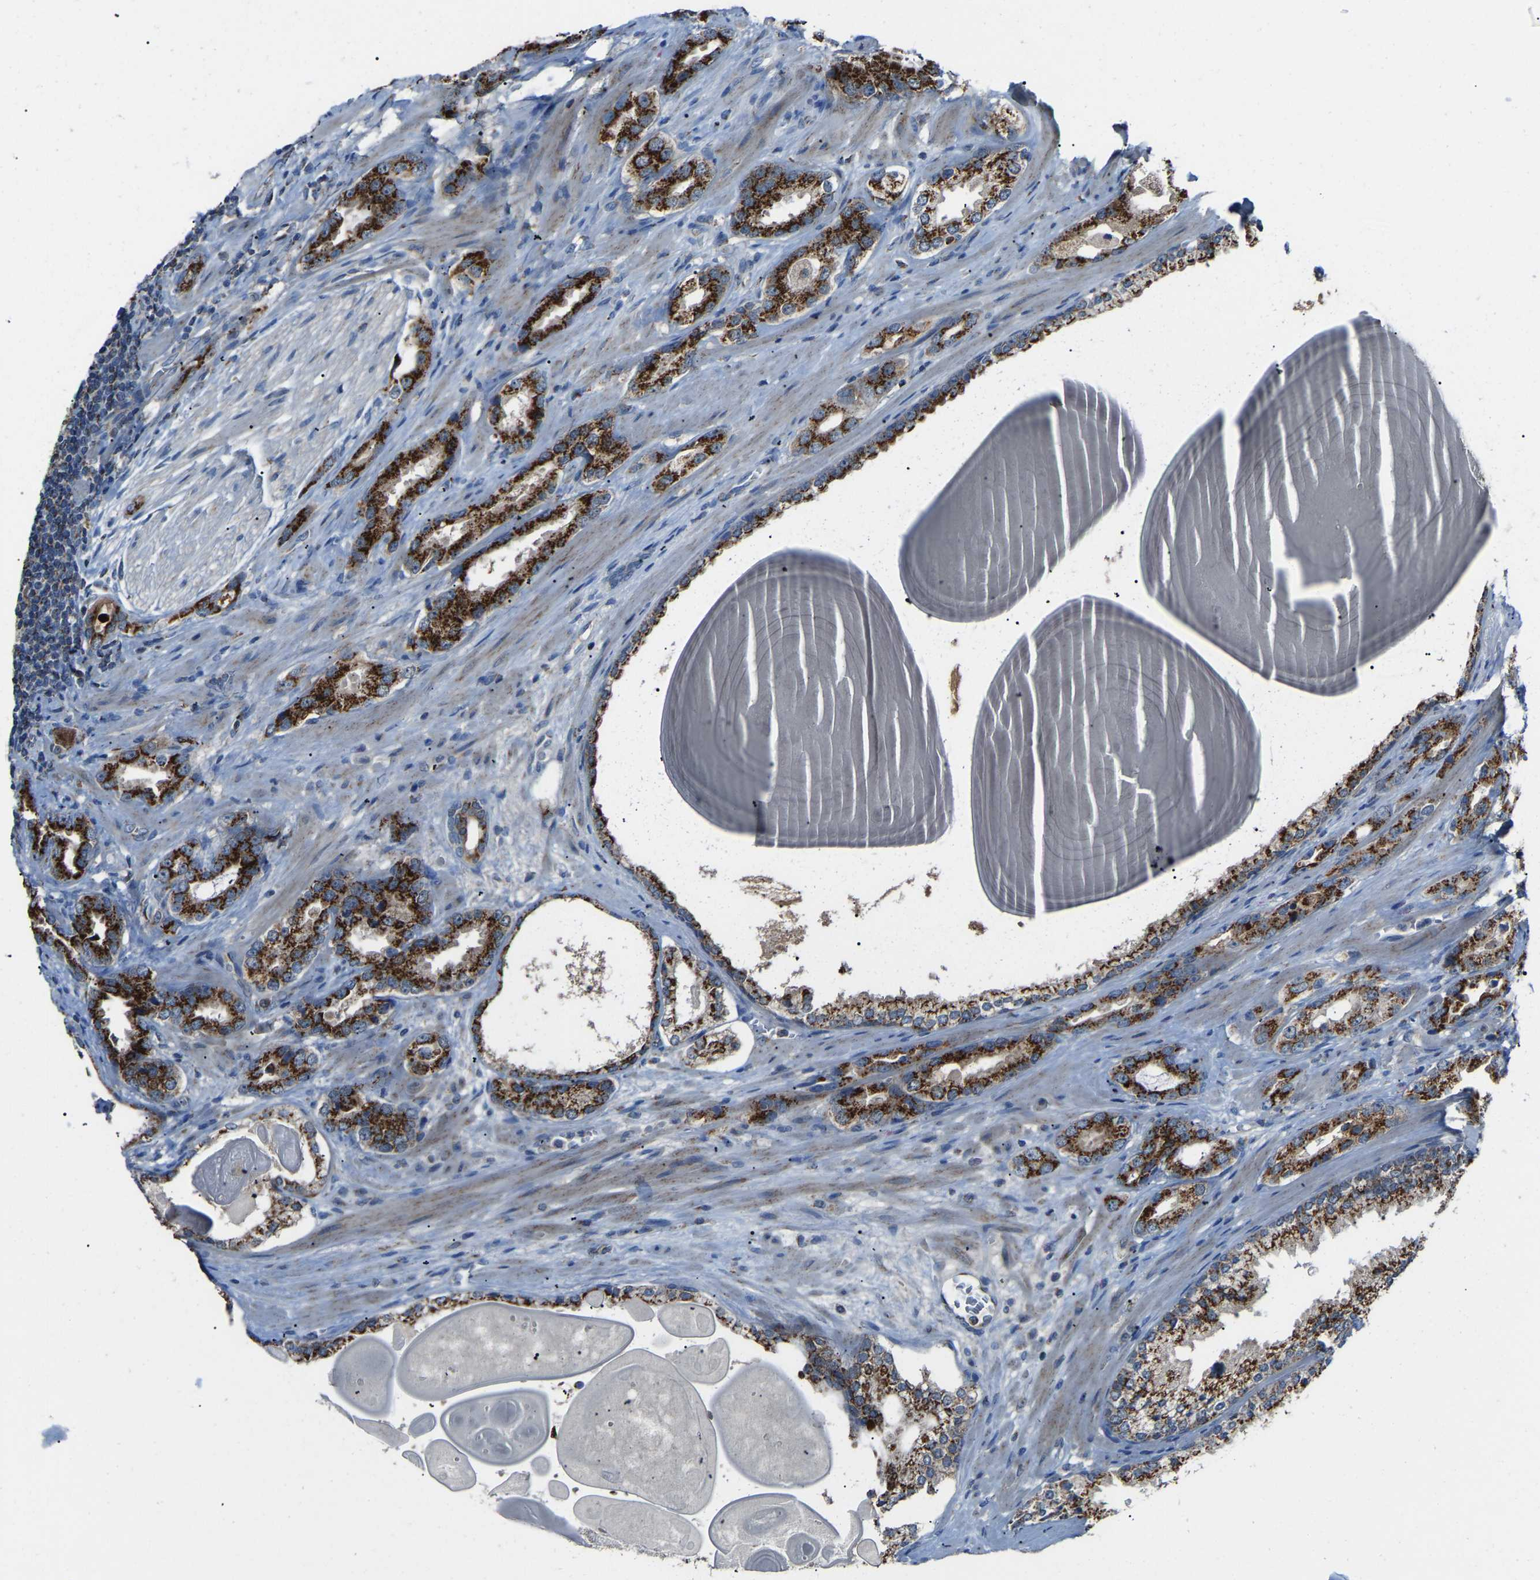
{"staining": {"intensity": "strong", "quantity": ">75%", "location": "cytoplasmic/membranous"}, "tissue": "prostate cancer", "cell_type": "Tumor cells", "image_type": "cancer", "snomed": [{"axis": "morphology", "description": "Adenocarcinoma, High grade"}, {"axis": "topography", "description": "Prostate"}], "caption": "The immunohistochemical stain labels strong cytoplasmic/membranous staining in tumor cells of prostate cancer (adenocarcinoma (high-grade)) tissue. The staining is performed using DAB (3,3'-diaminobenzidine) brown chromogen to label protein expression. The nuclei are counter-stained blue using hematoxylin.", "gene": "CANT1", "patient": {"sex": "male", "age": 63}}